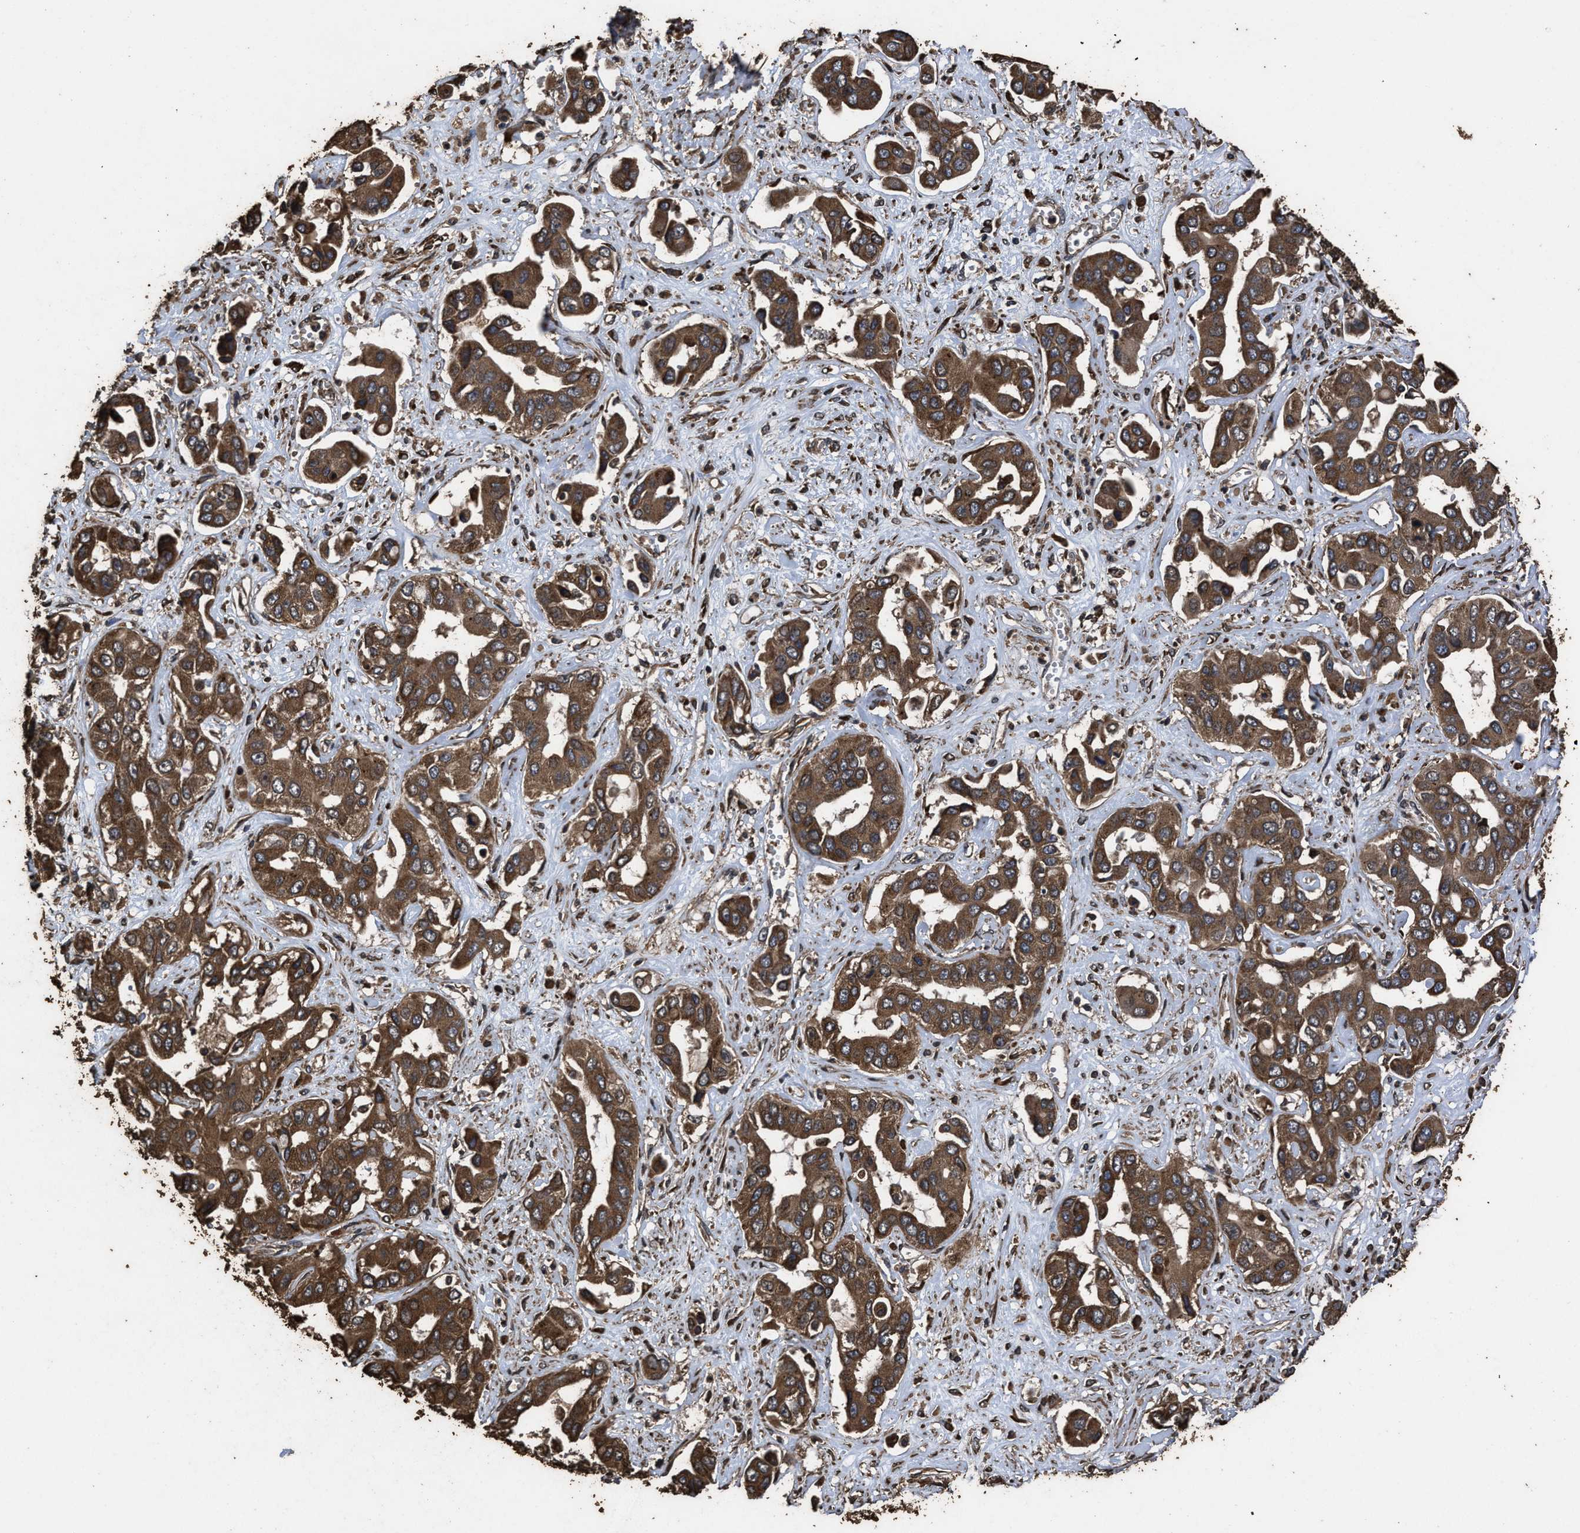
{"staining": {"intensity": "strong", "quantity": ">75%", "location": "cytoplasmic/membranous"}, "tissue": "liver cancer", "cell_type": "Tumor cells", "image_type": "cancer", "snomed": [{"axis": "morphology", "description": "Cholangiocarcinoma"}, {"axis": "topography", "description": "Liver"}], "caption": "Immunohistochemistry image of human liver cancer (cholangiocarcinoma) stained for a protein (brown), which displays high levels of strong cytoplasmic/membranous positivity in approximately >75% of tumor cells.", "gene": "ZMYND19", "patient": {"sex": "female", "age": 52}}